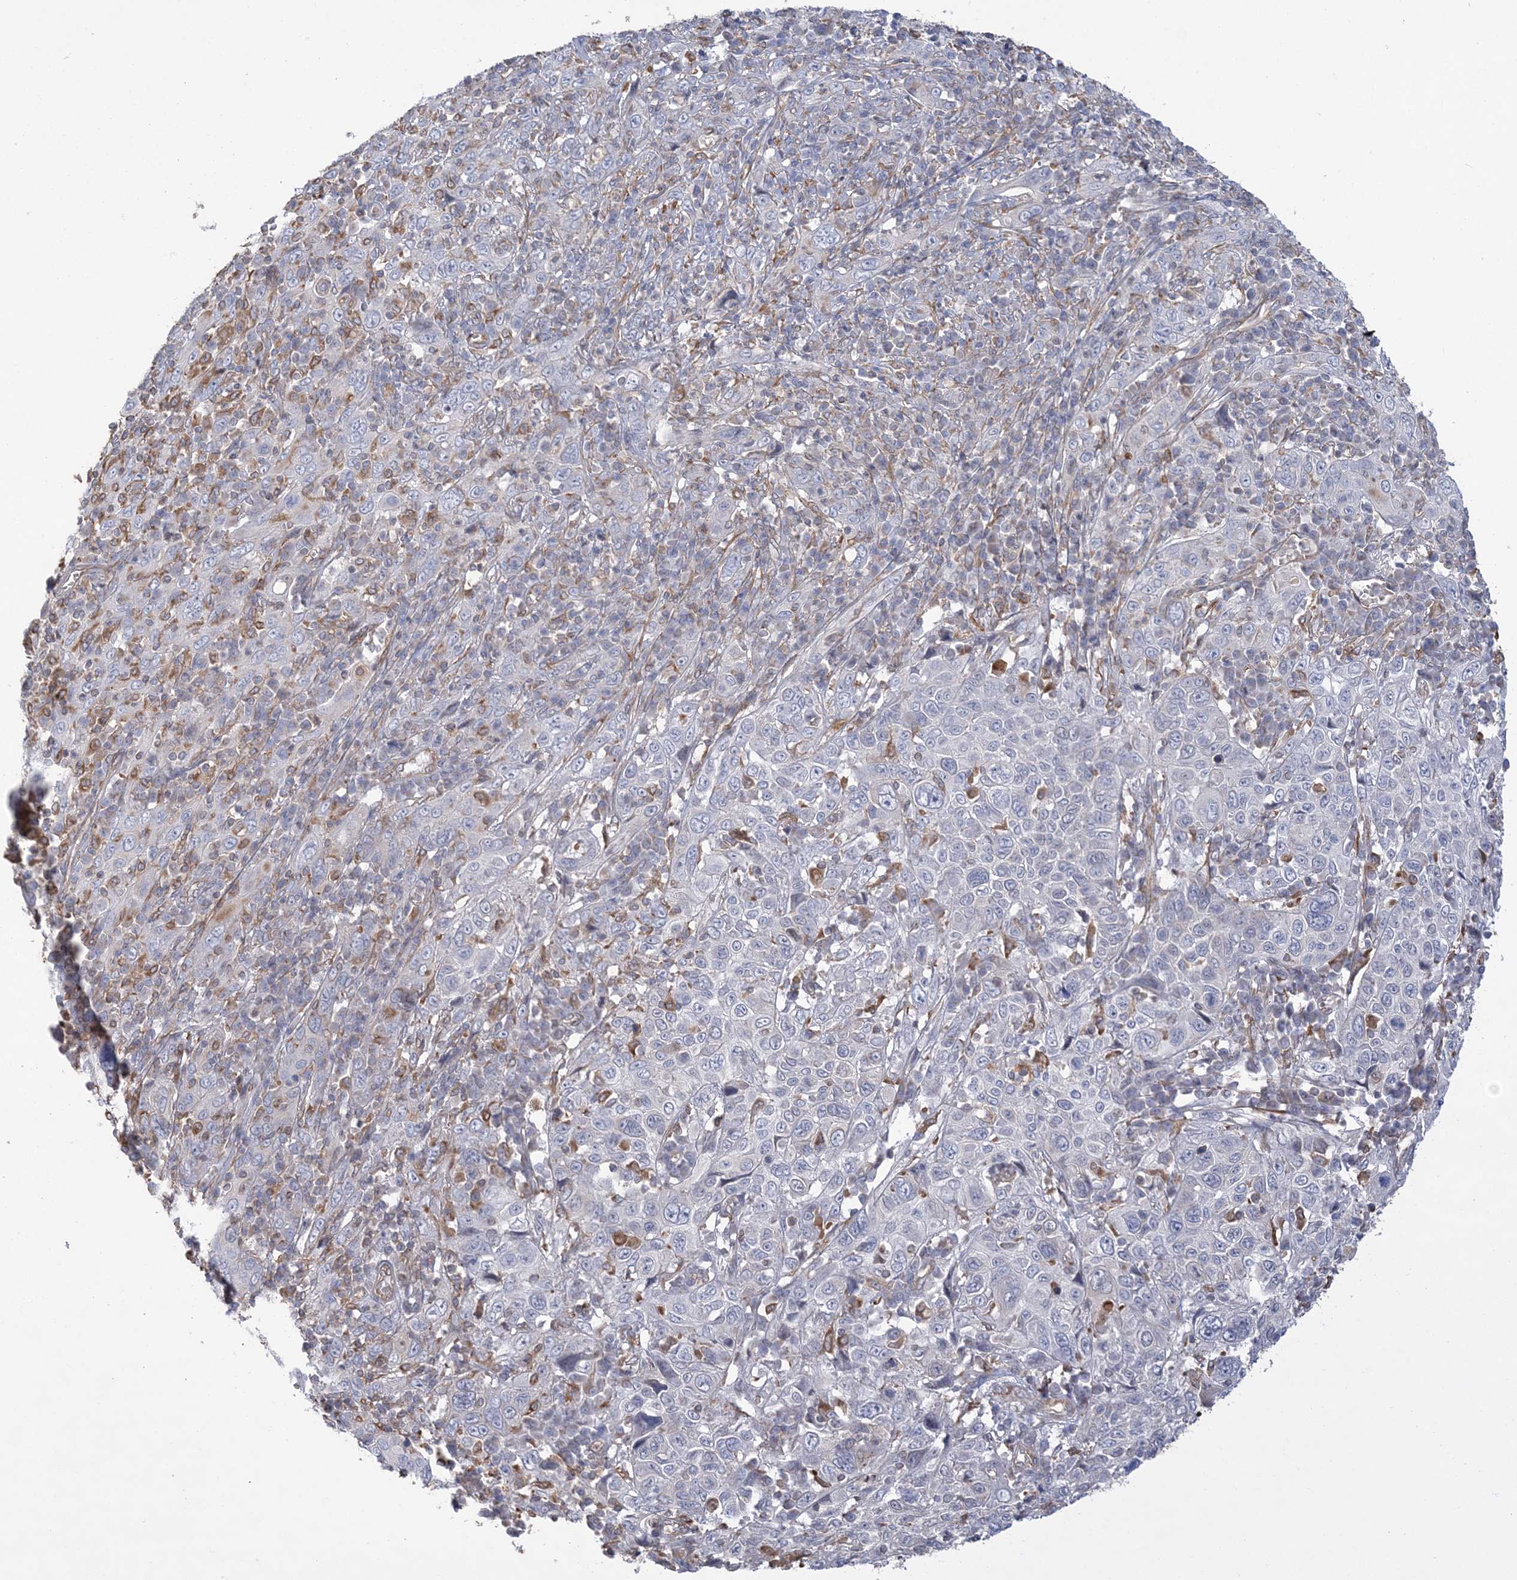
{"staining": {"intensity": "negative", "quantity": "none", "location": "none"}, "tissue": "cervical cancer", "cell_type": "Tumor cells", "image_type": "cancer", "snomed": [{"axis": "morphology", "description": "Squamous cell carcinoma, NOS"}, {"axis": "topography", "description": "Cervix"}], "caption": "Tumor cells show no significant expression in cervical cancer.", "gene": "ZNF821", "patient": {"sex": "female", "age": 46}}